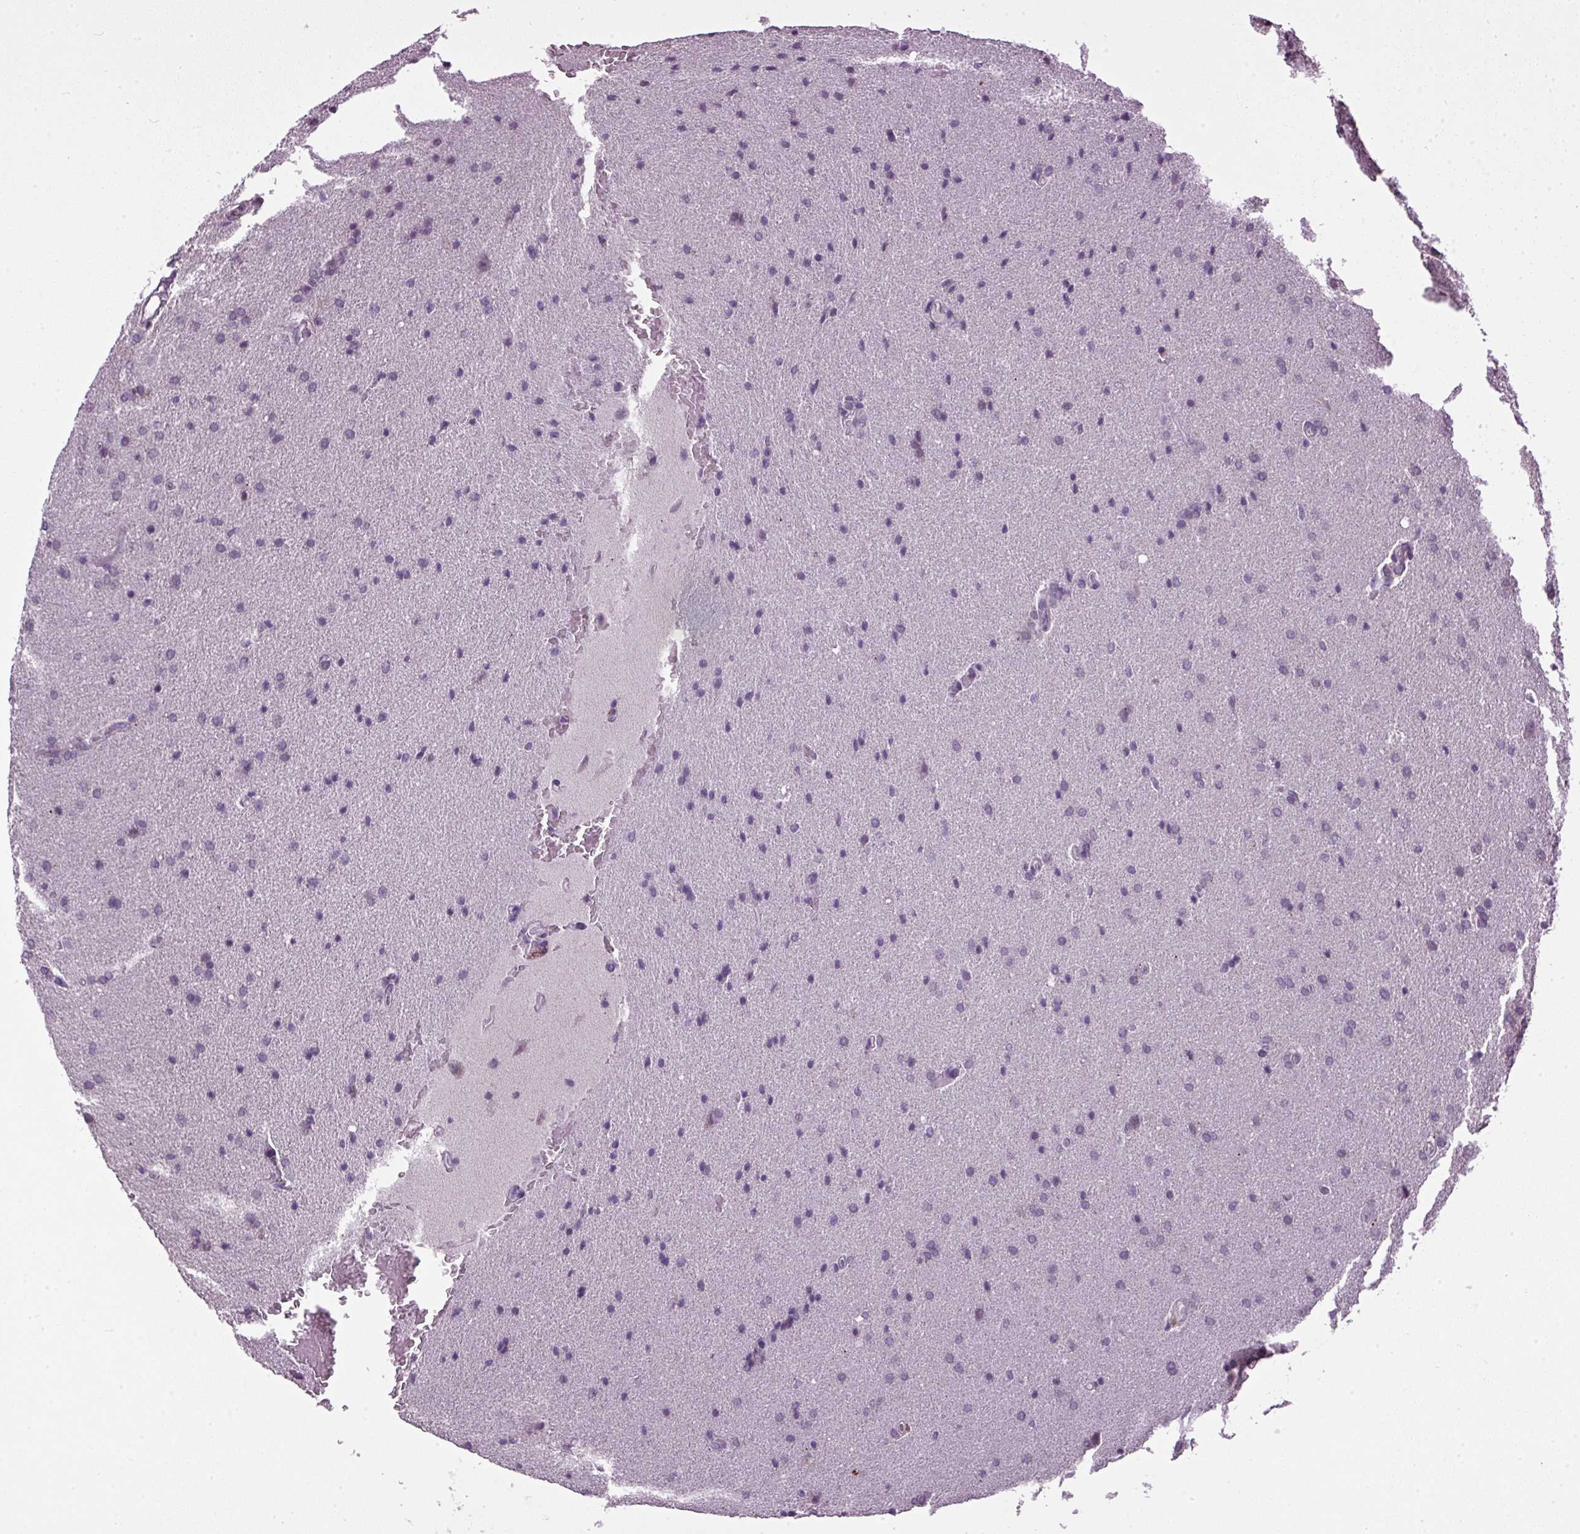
{"staining": {"intensity": "negative", "quantity": "none", "location": "none"}, "tissue": "glioma", "cell_type": "Tumor cells", "image_type": "cancer", "snomed": [{"axis": "morphology", "description": "Glioma, malignant, High grade"}, {"axis": "topography", "description": "Brain"}], "caption": "Photomicrograph shows no protein positivity in tumor cells of high-grade glioma (malignant) tissue.", "gene": "A1CF", "patient": {"sex": "male", "age": 56}}